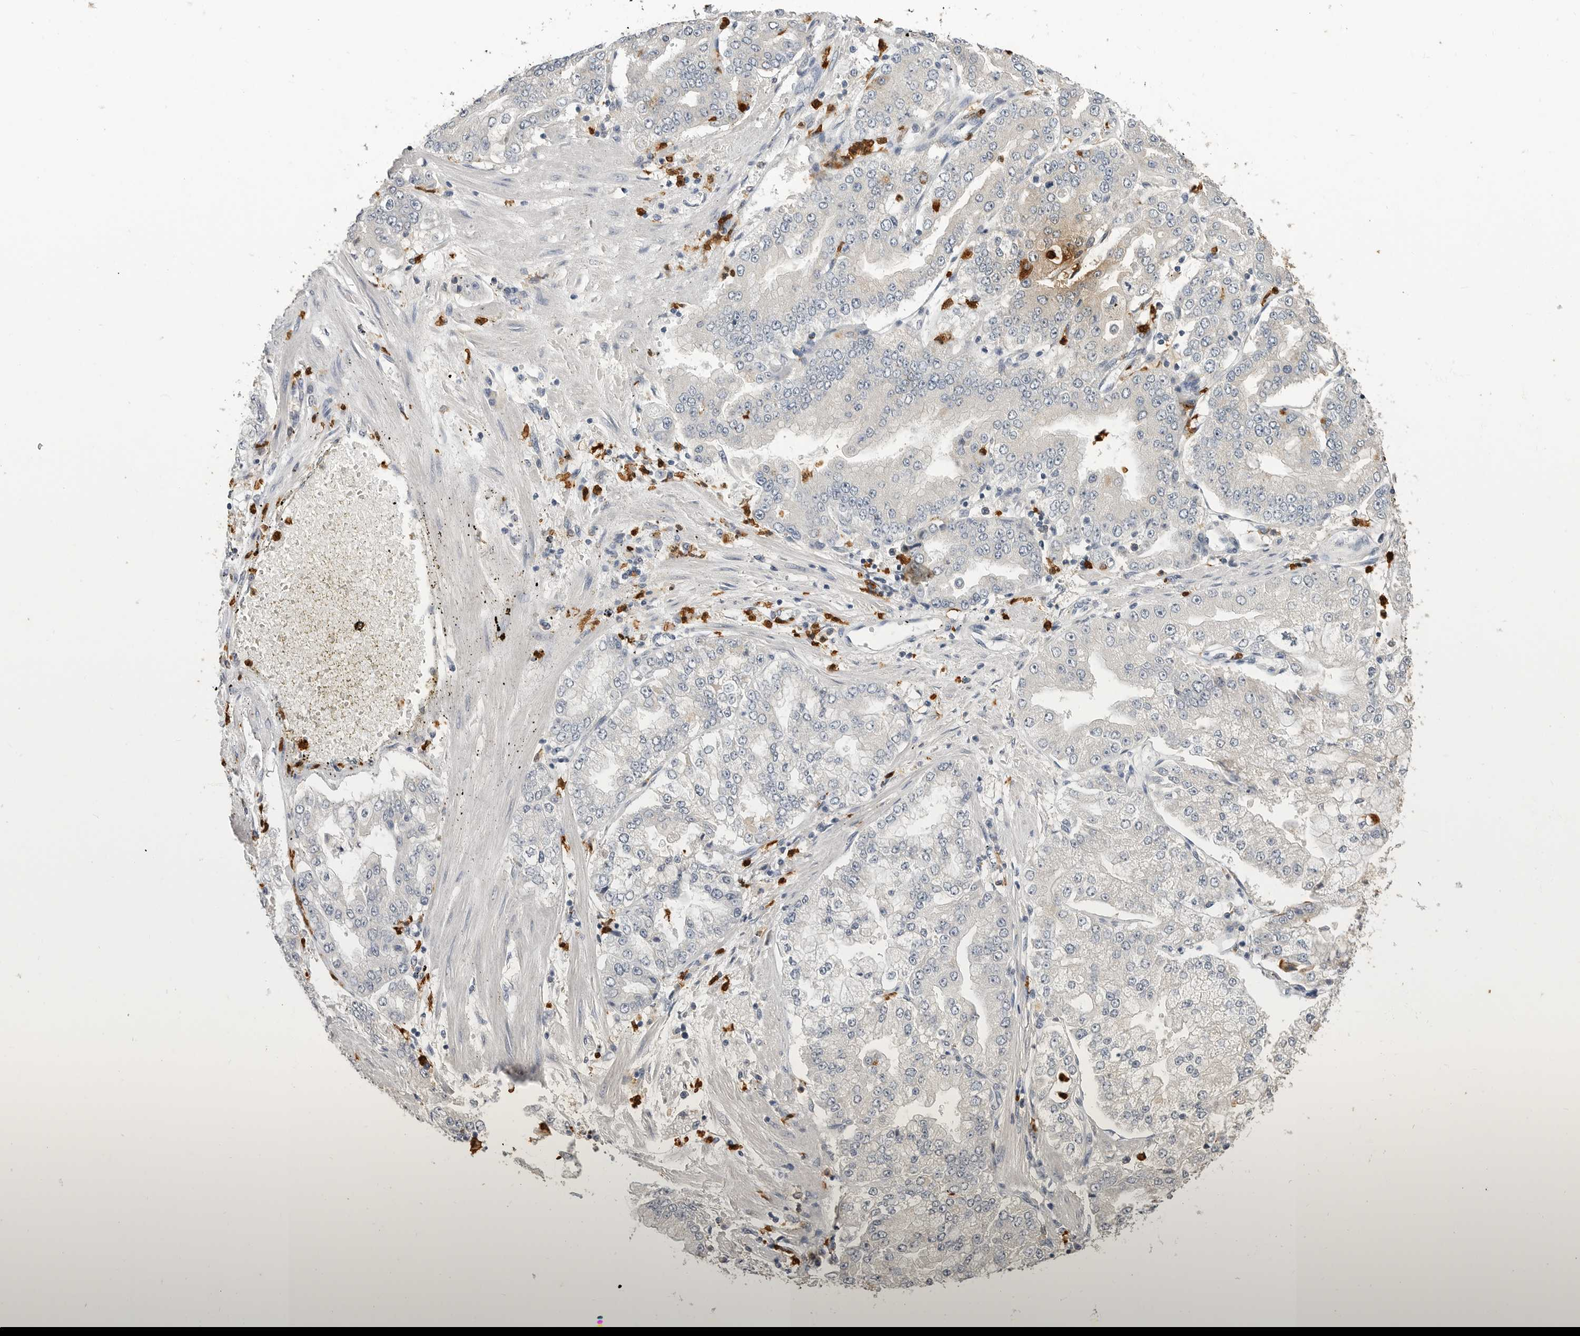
{"staining": {"intensity": "moderate", "quantity": "<25%", "location": "cytoplasmic/membranous"}, "tissue": "stomach cancer", "cell_type": "Tumor cells", "image_type": "cancer", "snomed": [{"axis": "morphology", "description": "Adenocarcinoma, NOS"}, {"axis": "topography", "description": "Stomach"}], "caption": "Moderate cytoplasmic/membranous staining is seen in about <25% of tumor cells in adenocarcinoma (stomach). (Stains: DAB in brown, nuclei in blue, Microscopy: brightfield microscopy at high magnification).", "gene": "LTBR", "patient": {"sex": "male", "age": 76}}